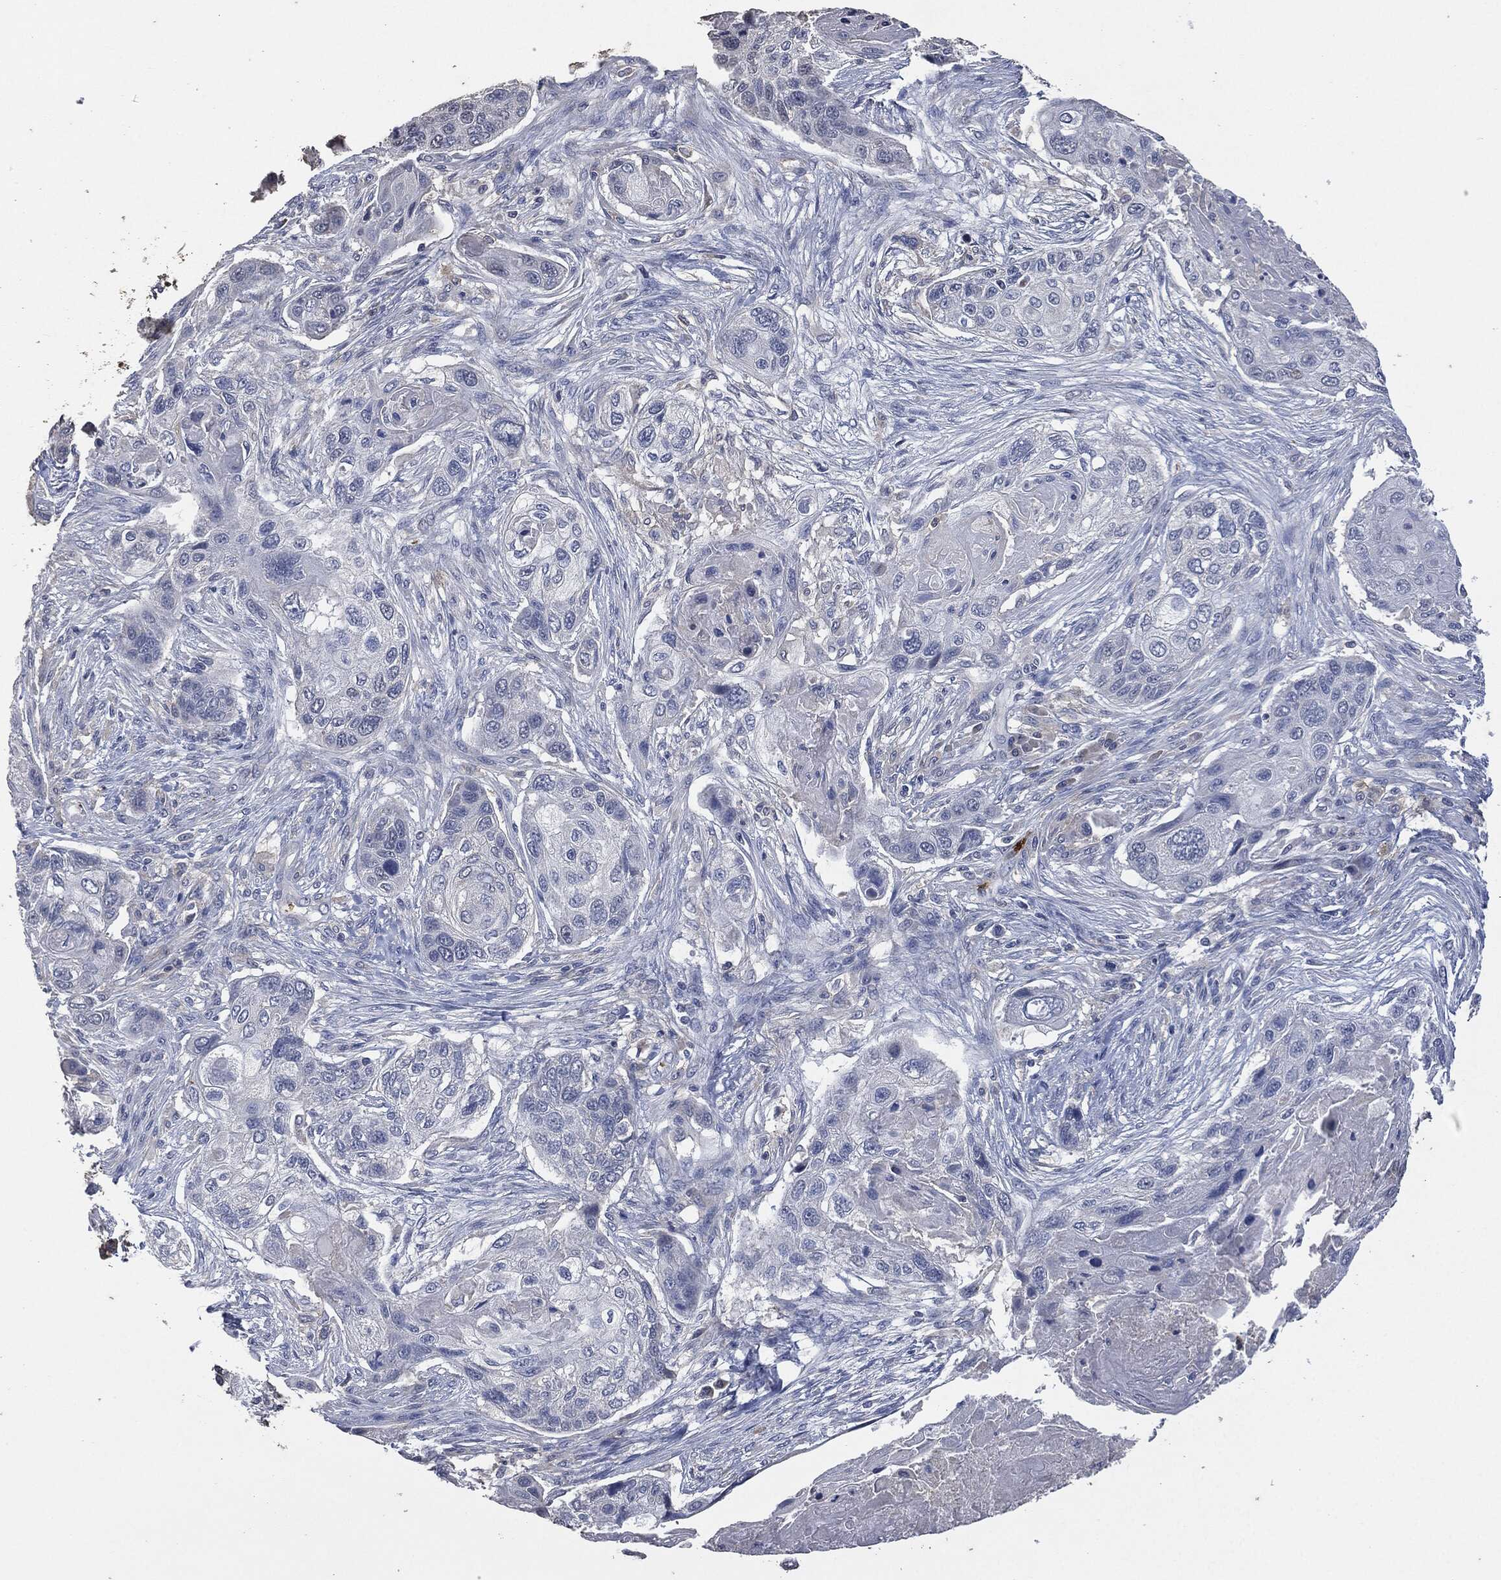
{"staining": {"intensity": "negative", "quantity": "none", "location": "none"}, "tissue": "lung cancer", "cell_type": "Tumor cells", "image_type": "cancer", "snomed": [{"axis": "morphology", "description": "Normal tissue, NOS"}, {"axis": "morphology", "description": "Squamous cell carcinoma, NOS"}, {"axis": "topography", "description": "Bronchus"}, {"axis": "topography", "description": "Lung"}], "caption": "The immunohistochemistry photomicrograph has no significant positivity in tumor cells of lung cancer (squamous cell carcinoma) tissue. (Brightfield microscopy of DAB immunohistochemistry (IHC) at high magnification).", "gene": "CD33", "patient": {"sex": "male", "age": 69}}